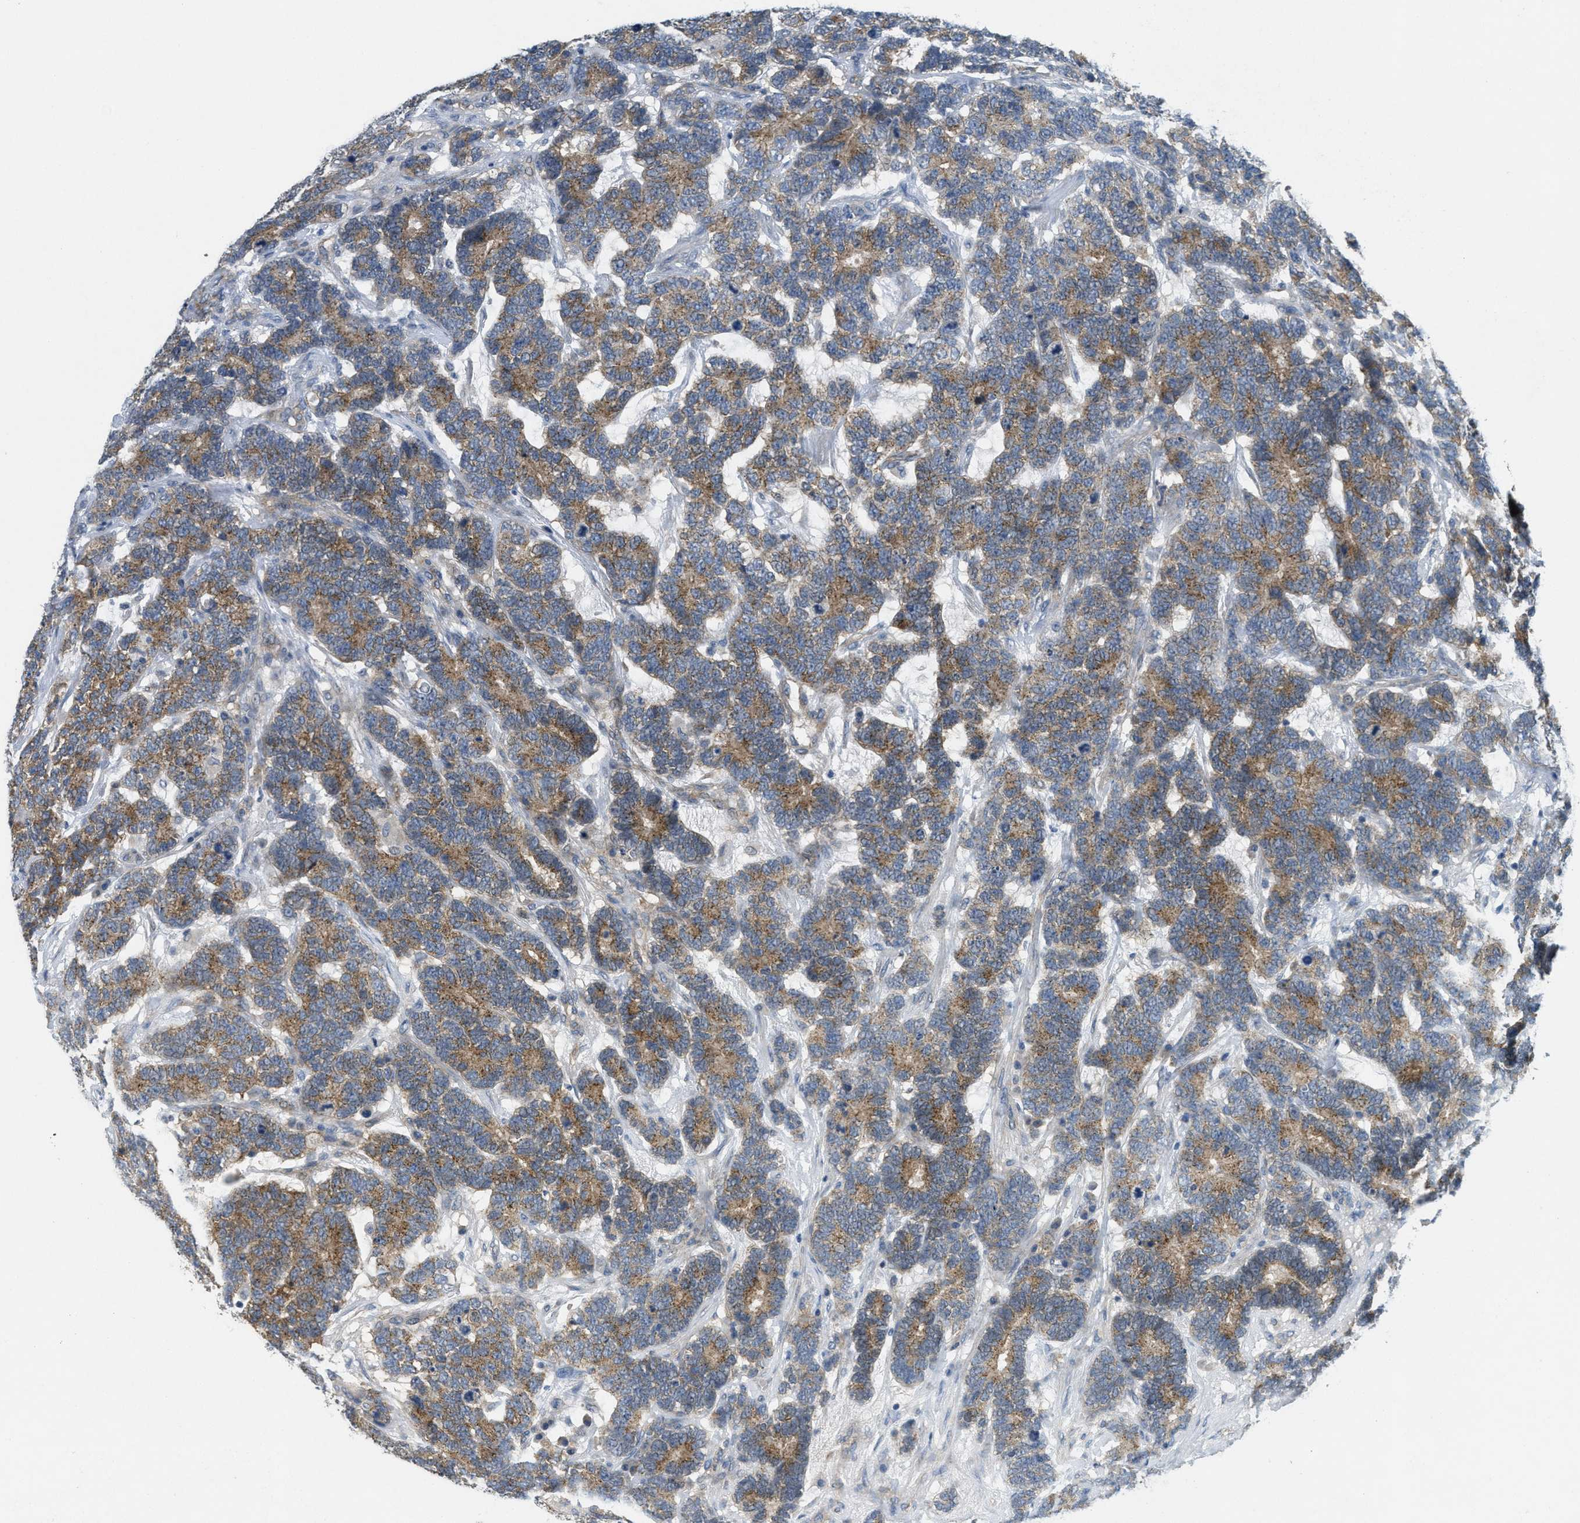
{"staining": {"intensity": "weak", "quantity": ">75%", "location": "cytoplasmic/membranous"}, "tissue": "testis cancer", "cell_type": "Tumor cells", "image_type": "cancer", "snomed": [{"axis": "morphology", "description": "Carcinoma, Embryonal, NOS"}, {"axis": "topography", "description": "Testis"}], "caption": "Immunohistochemical staining of testis embryonal carcinoma reveals low levels of weak cytoplasmic/membranous expression in approximately >75% of tumor cells.", "gene": "ZFYVE9", "patient": {"sex": "male", "age": 26}}